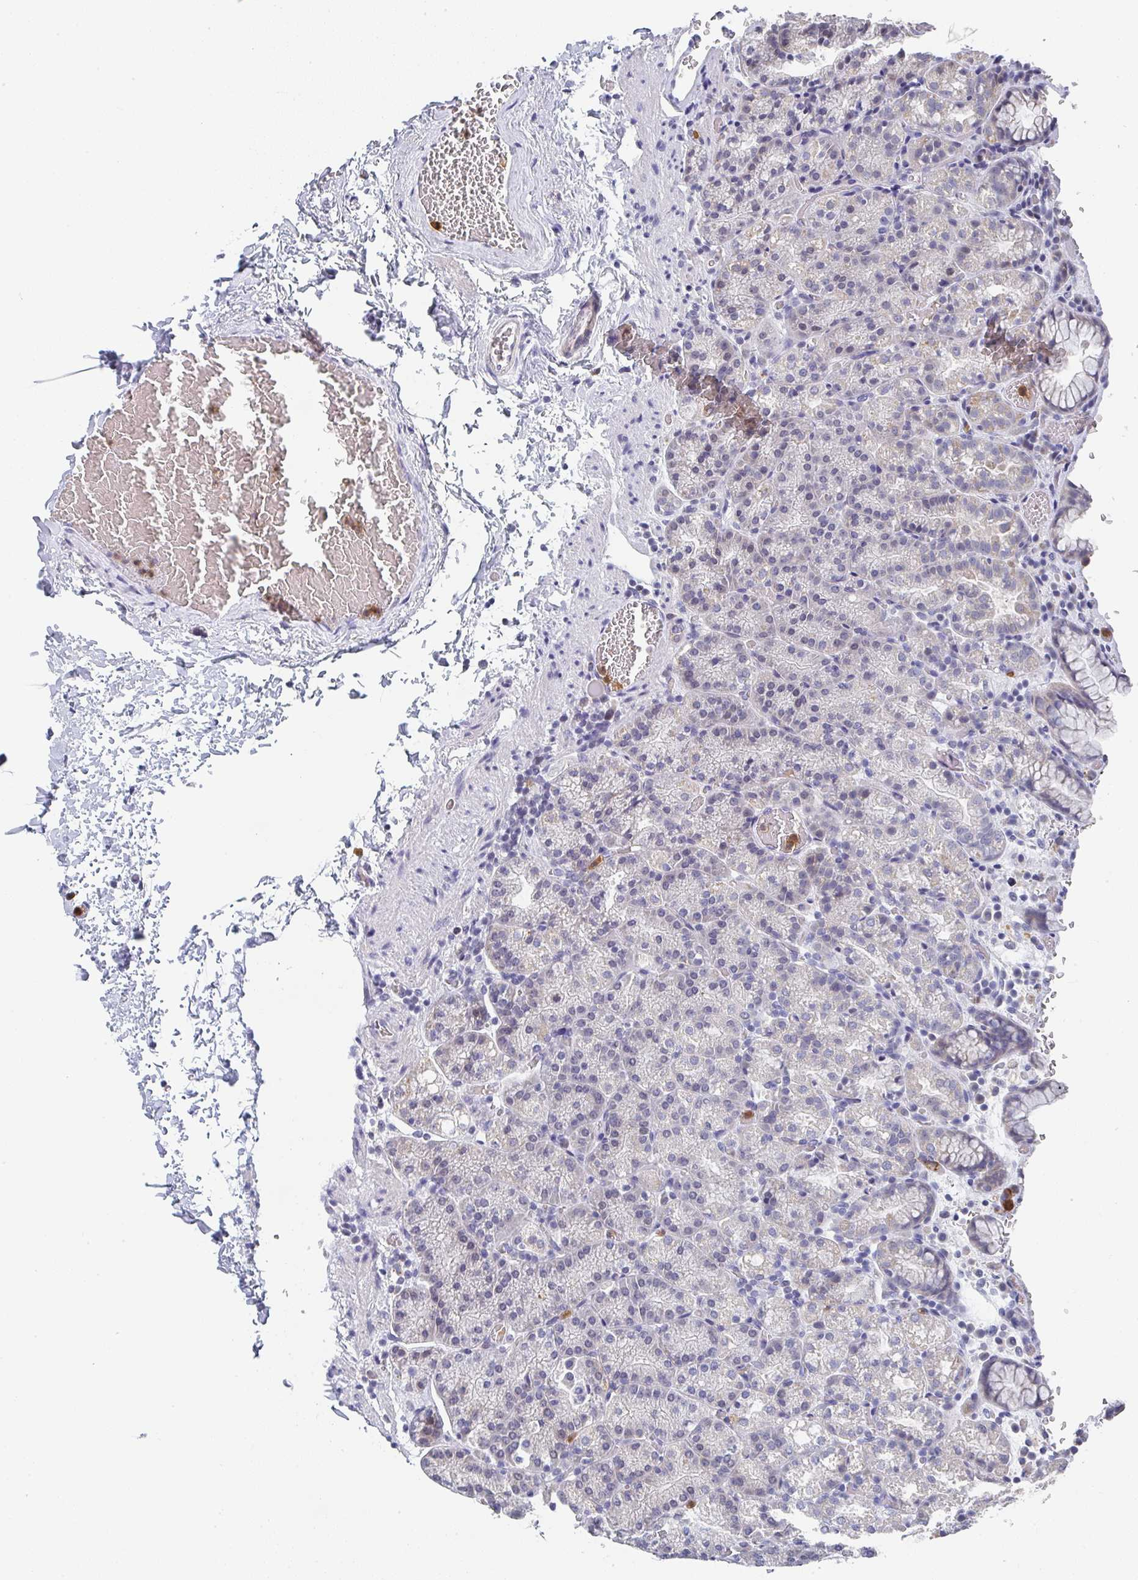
{"staining": {"intensity": "weak", "quantity": "<25%", "location": "cytoplasmic/membranous"}, "tissue": "stomach", "cell_type": "Glandular cells", "image_type": "normal", "snomed": [{"axis": "morphology", "description": "Normal tissue, NOS"}, {"axis": "topography", "description": "Stomach, upper"}], "caption": "This is a histopathology image of immunohistochemistry staining of unremarkable stomach, which shows no positivity in glandular cells.", "gene": "NCF1", "patient": {"sex": "female", "age": 81}}